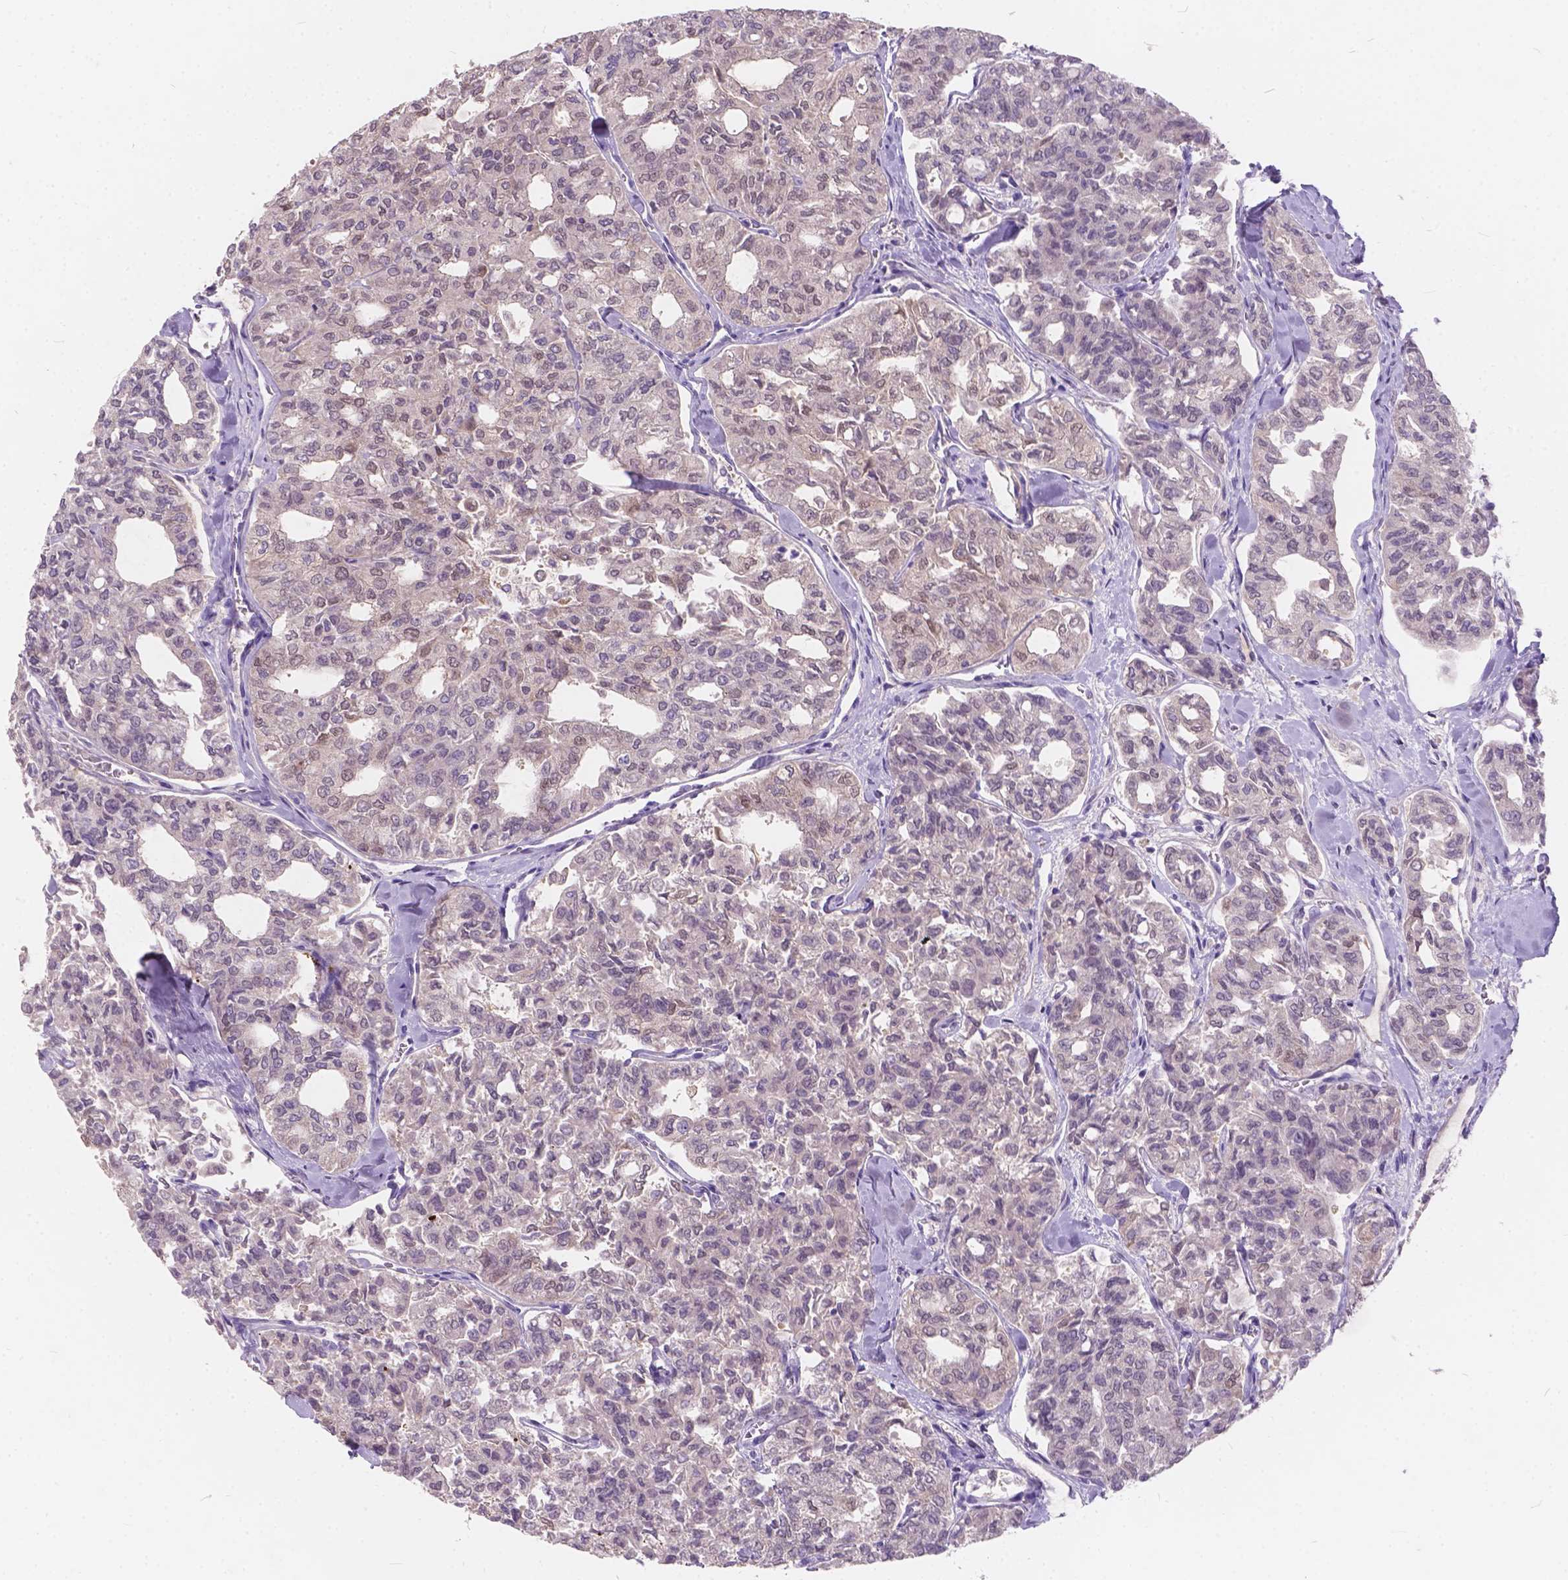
{"staining": {"intensity": "negative", "quantity": "none", "location": "none"}, "tissue": "thyroid cancer", "cell_type": "Tumor cells", "image_type": "cancer", "snomed": [{"axis": "morphology", "description": "Follicular adenoma carcinoma, NOS"}, {"axis": "topography", "description": "Thyroid gland"}], "caption": "This micrograph is of thyroid cancer (follicular adenoma carcinoma) stained with immunohistochemistry to label a protein in brown with the nuclei are counter-stained blue. There is no expression in tumor cells.", "gene": "PEX11G", "patient": {"sex": "male", "age": 75}}